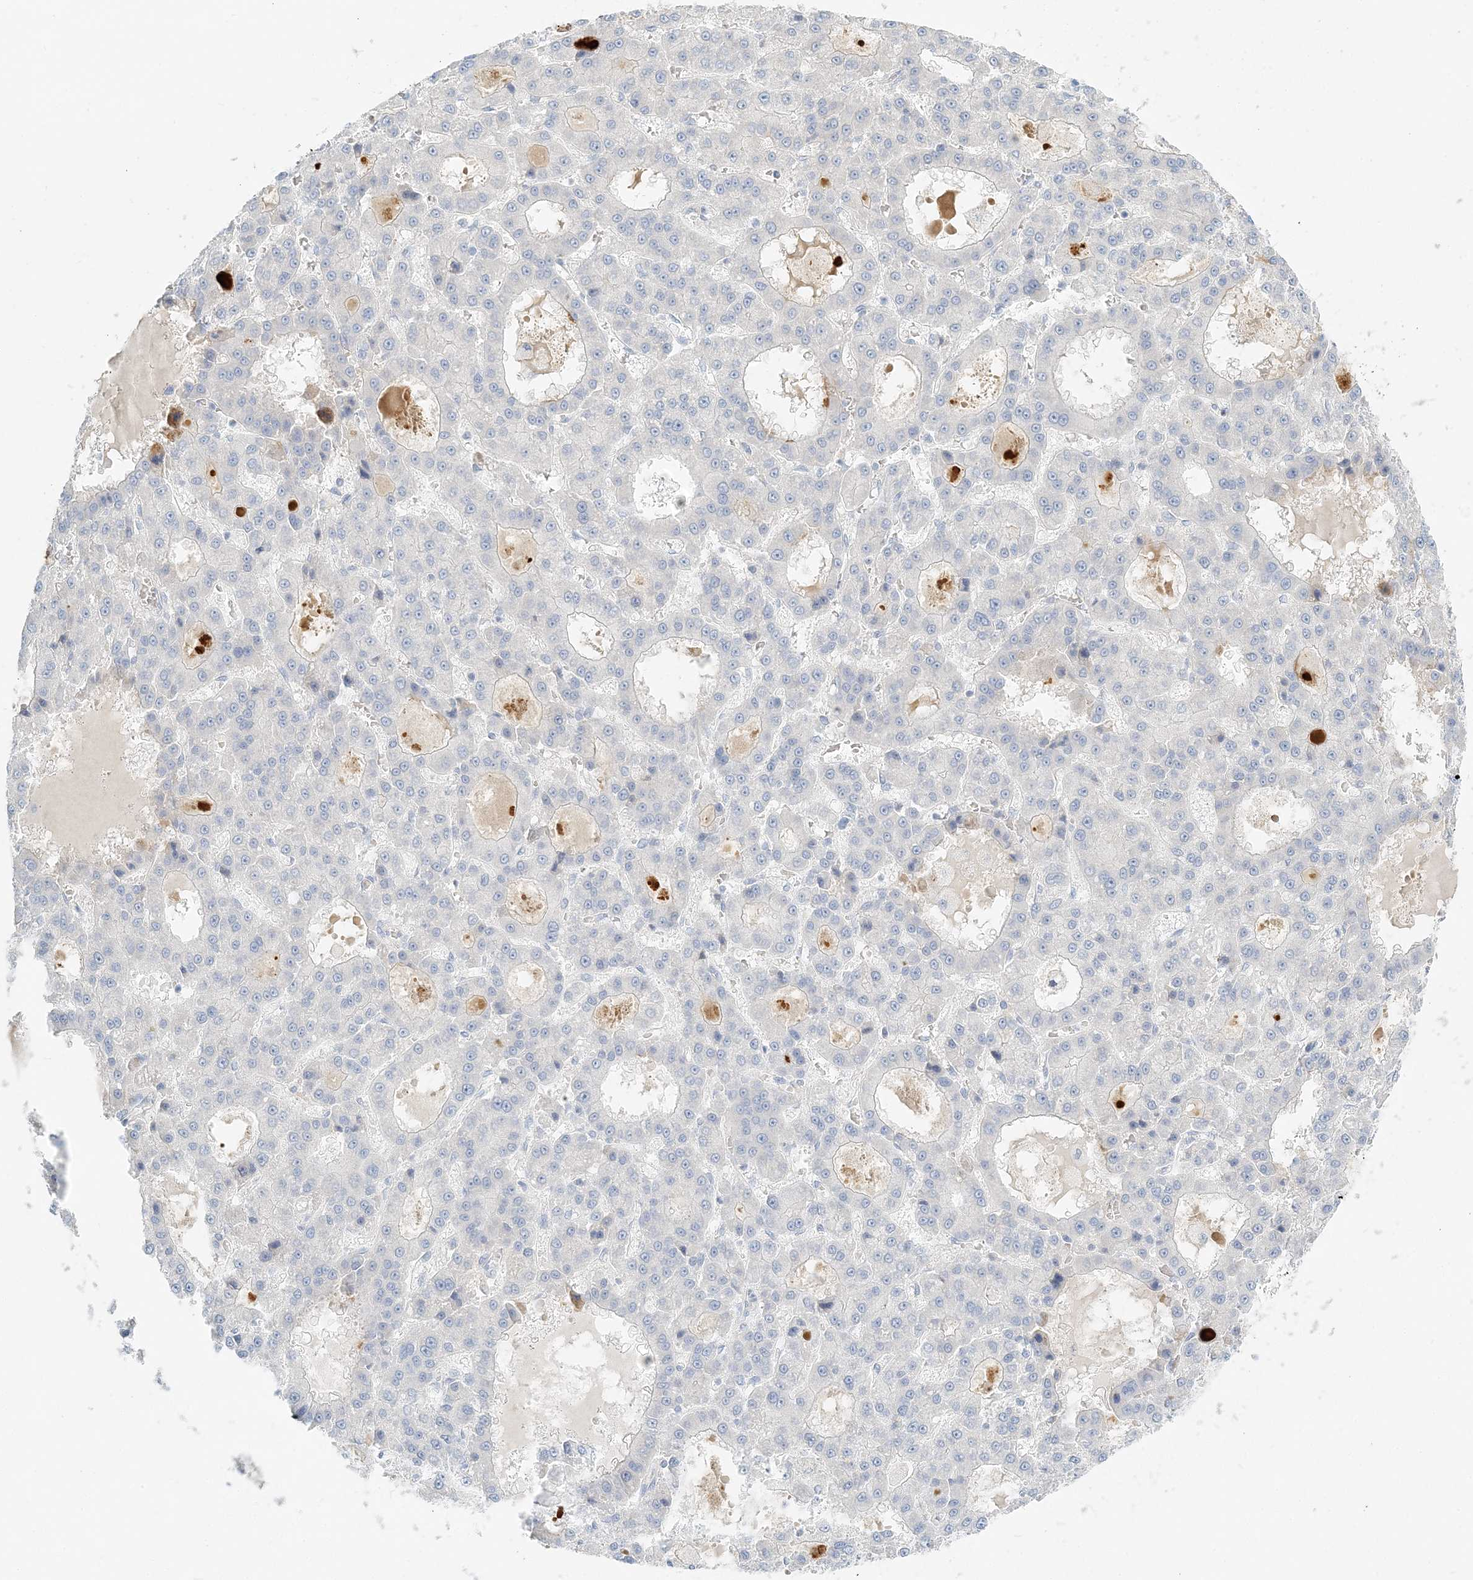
{"staining": {"intensity": "negative", "quantity": "none", "location": "none"}, "tissue": "liver cancer", "cell_type": "Tumor cells", "image_type": "cancer", "snomed": [{"axis": "morphology", "description": "Carcinoma, Hepatocellular, NOS"}, {"axis": "topography", "description": "Liver"}], "caption": "This micrograph is of liver hepatocellular carcinoma stained with immunohistochemistry (IHC) to label a protein in brown with the nuclei are counter-stained blue. There is no positivity in tumor cells.", "gene": "NAA11", "patient": {"sex": "male", "age": 70}}